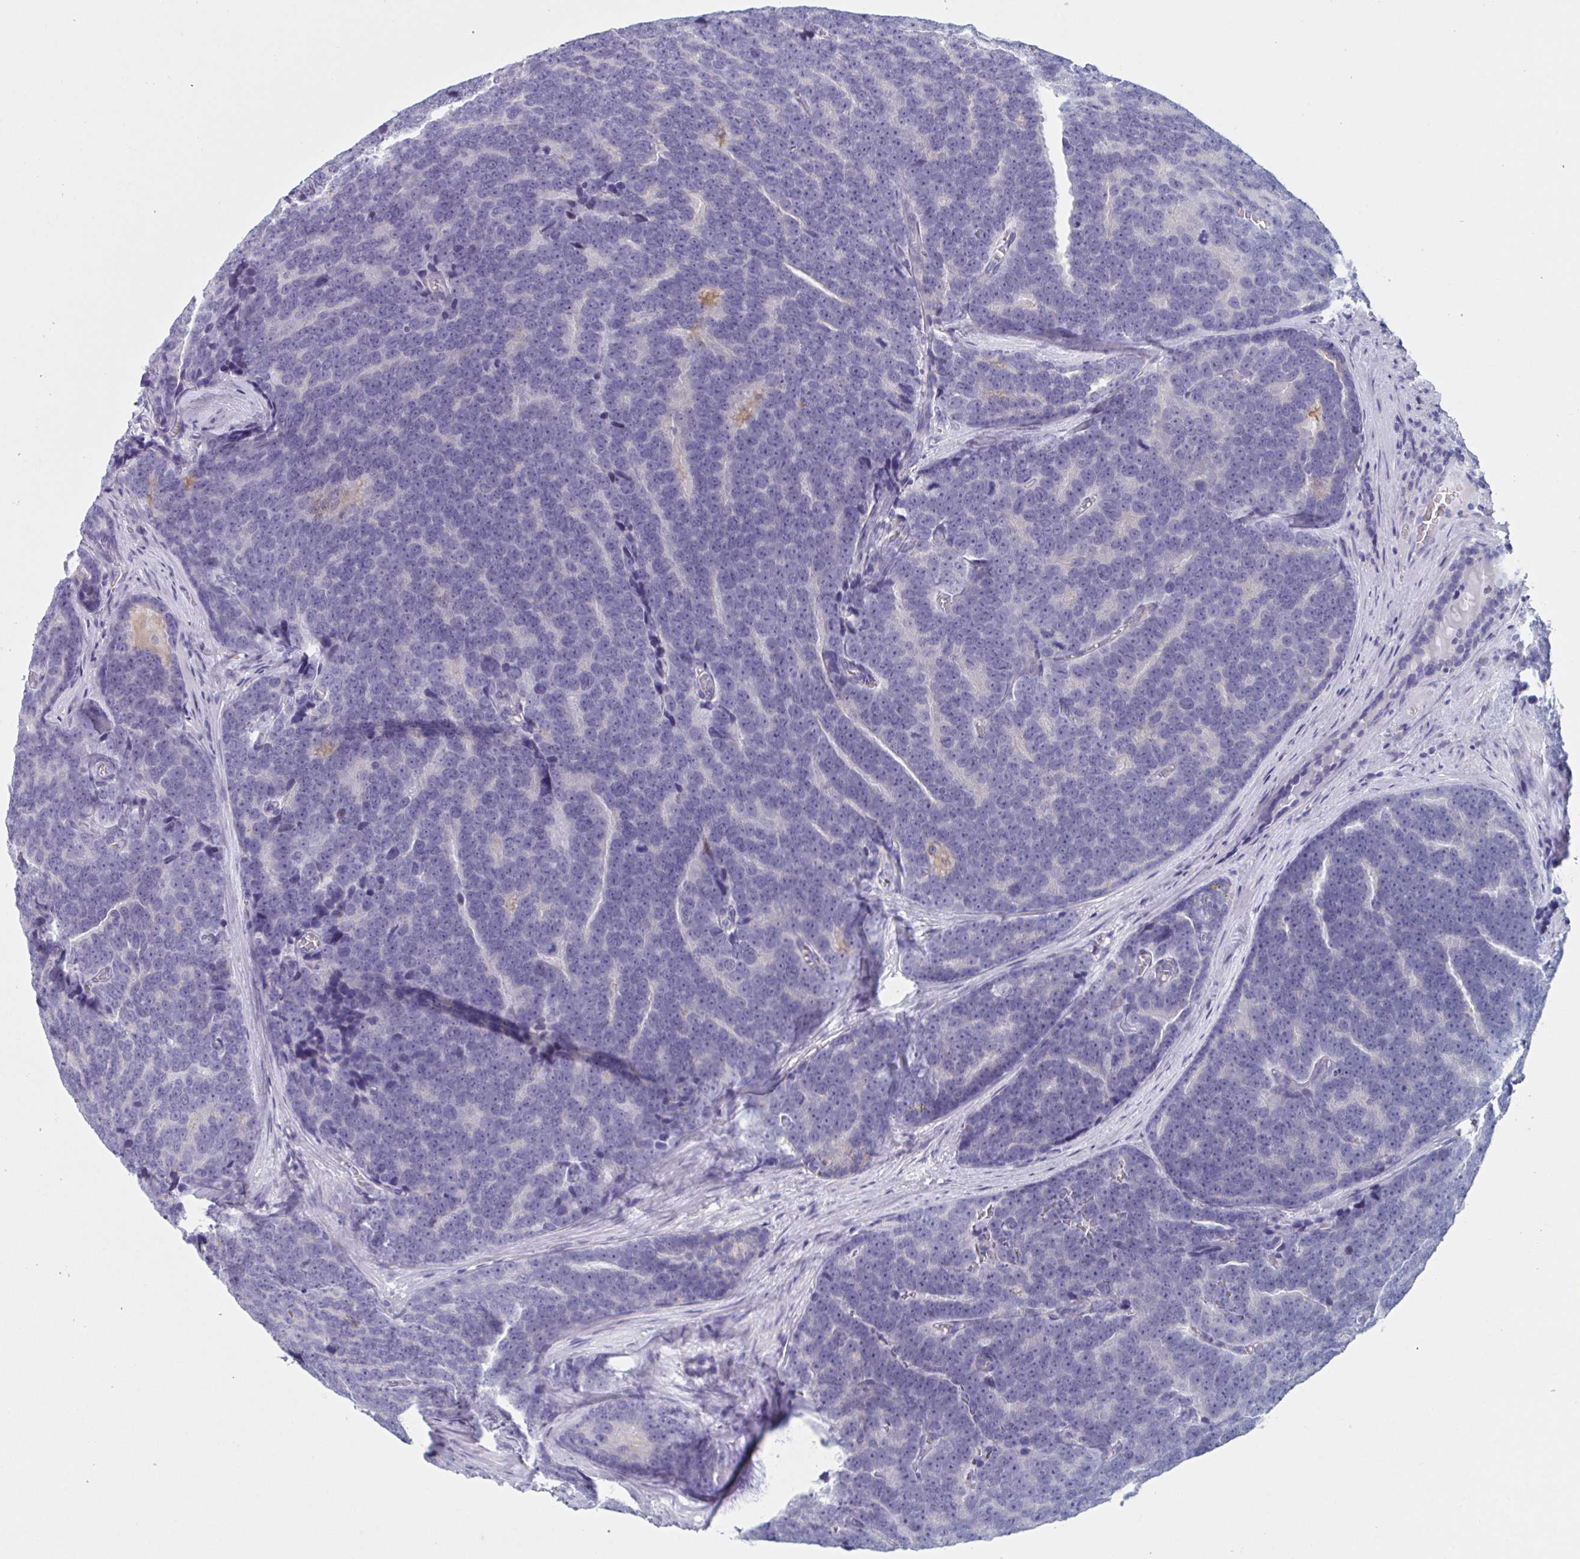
{"staining": {"intensity": "negative", "quantity": "none", "location": "none"}, "tissue": "prostate cancer", "cell_type": "Tumor cells", "image_type": "cancer", "snomed": [{"axis": "morphology", "description": "Adenocarcinoma, Low grade"}, {"axis": "topography", "description": "Prostate"}], "caption": "Prostate cancer was stained to show a protein in brown. There is no significant staining in tumor cells.", "gene": "HSD11B2", "patient": {"sex": "male", "age": 62}}